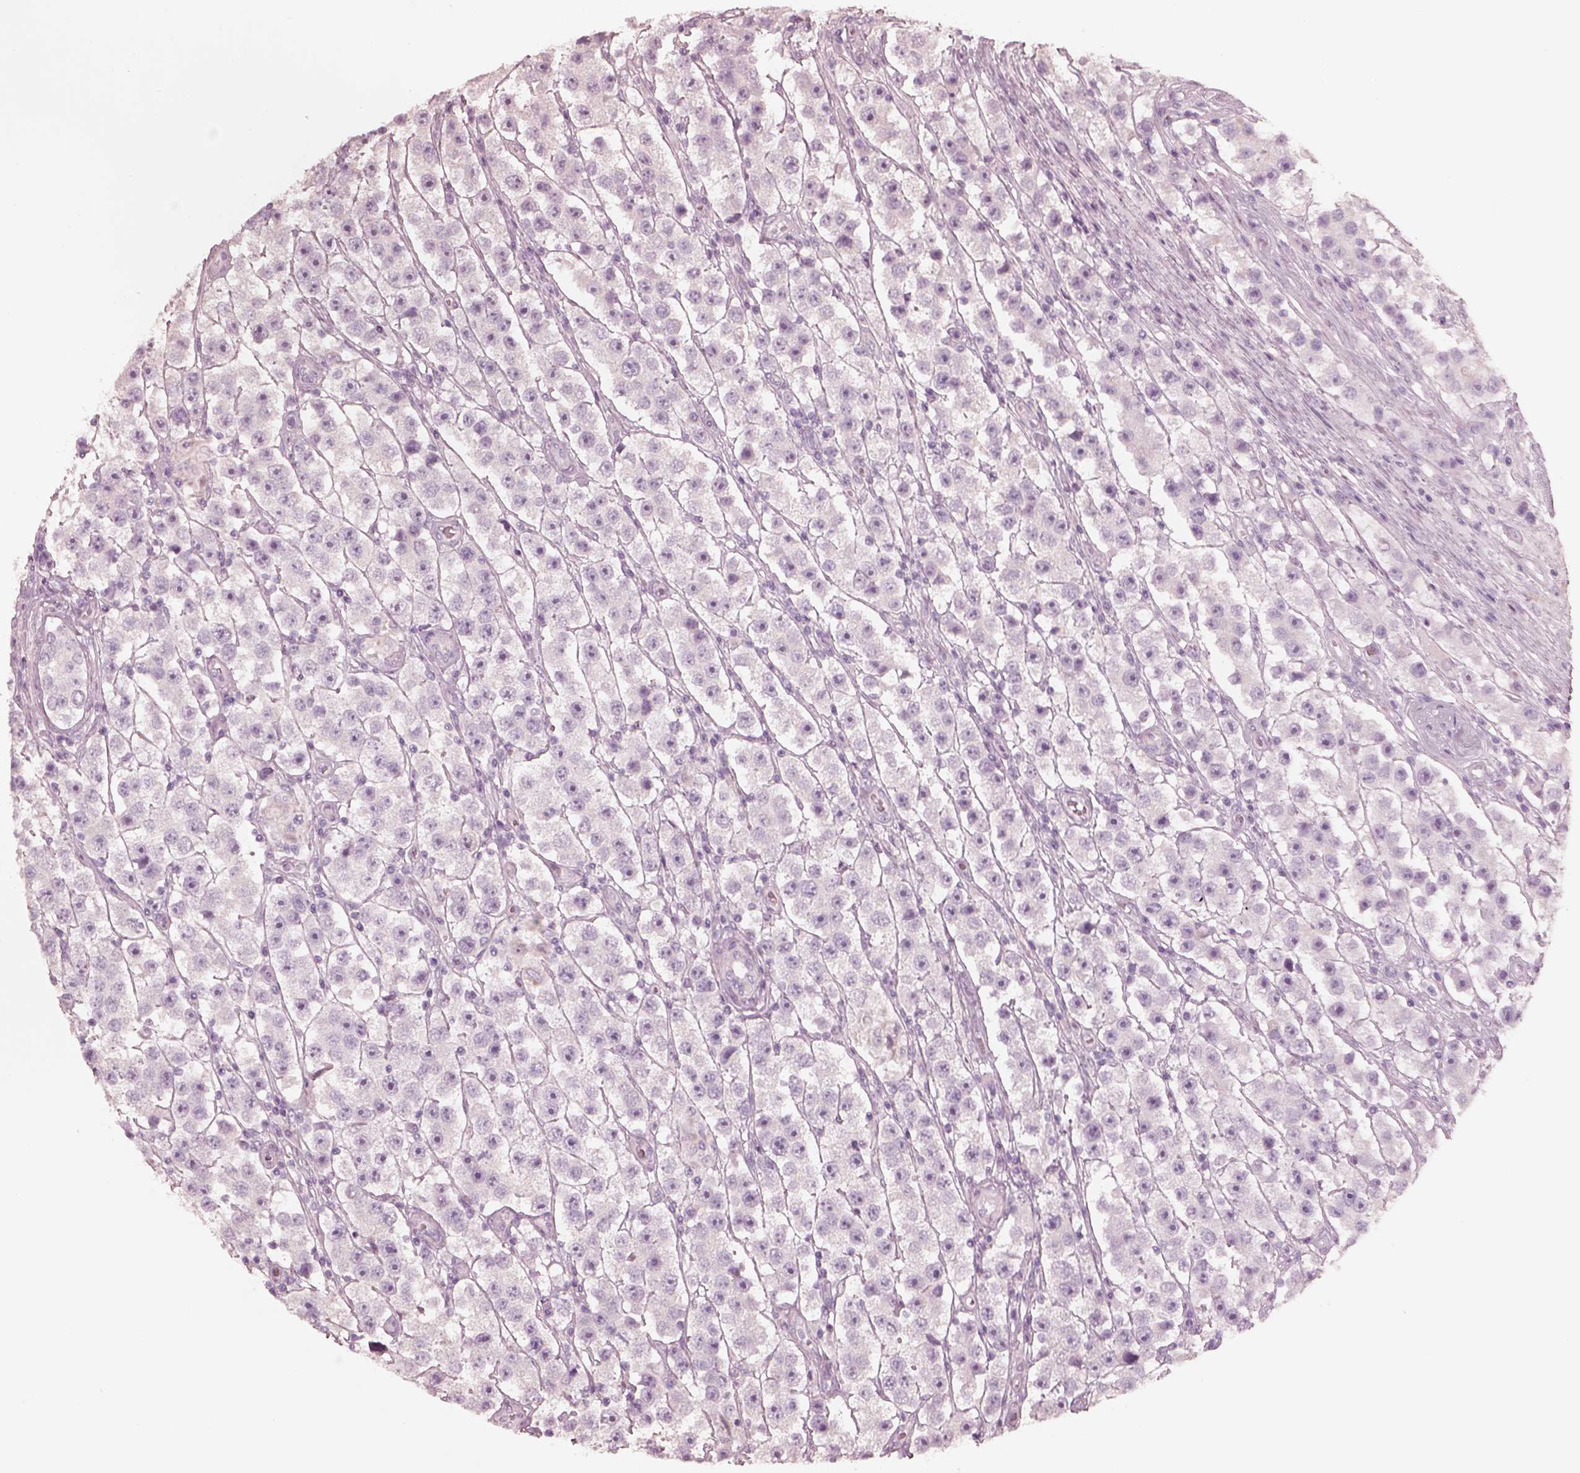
{"staining": {"intensity": "negative", "quantity": "none", "location": "none"}, "tissue": "testis cancer", "cell_type": "Tumor cells", "image_type": "cancer", "snomed": [{"axis": "morphology", "description": "Seminoma, NOS"}, {"axis": "topography", "description": "Testis"}], "caption": "This photomicrograph is of seminoma (testis) stained with IHC to label a protein in brown with the nuclei are counter-stained blue. There is no positivity in tumor cells.", "gene": "ZP4", "patient": {"sex": "male", "age": 45}}